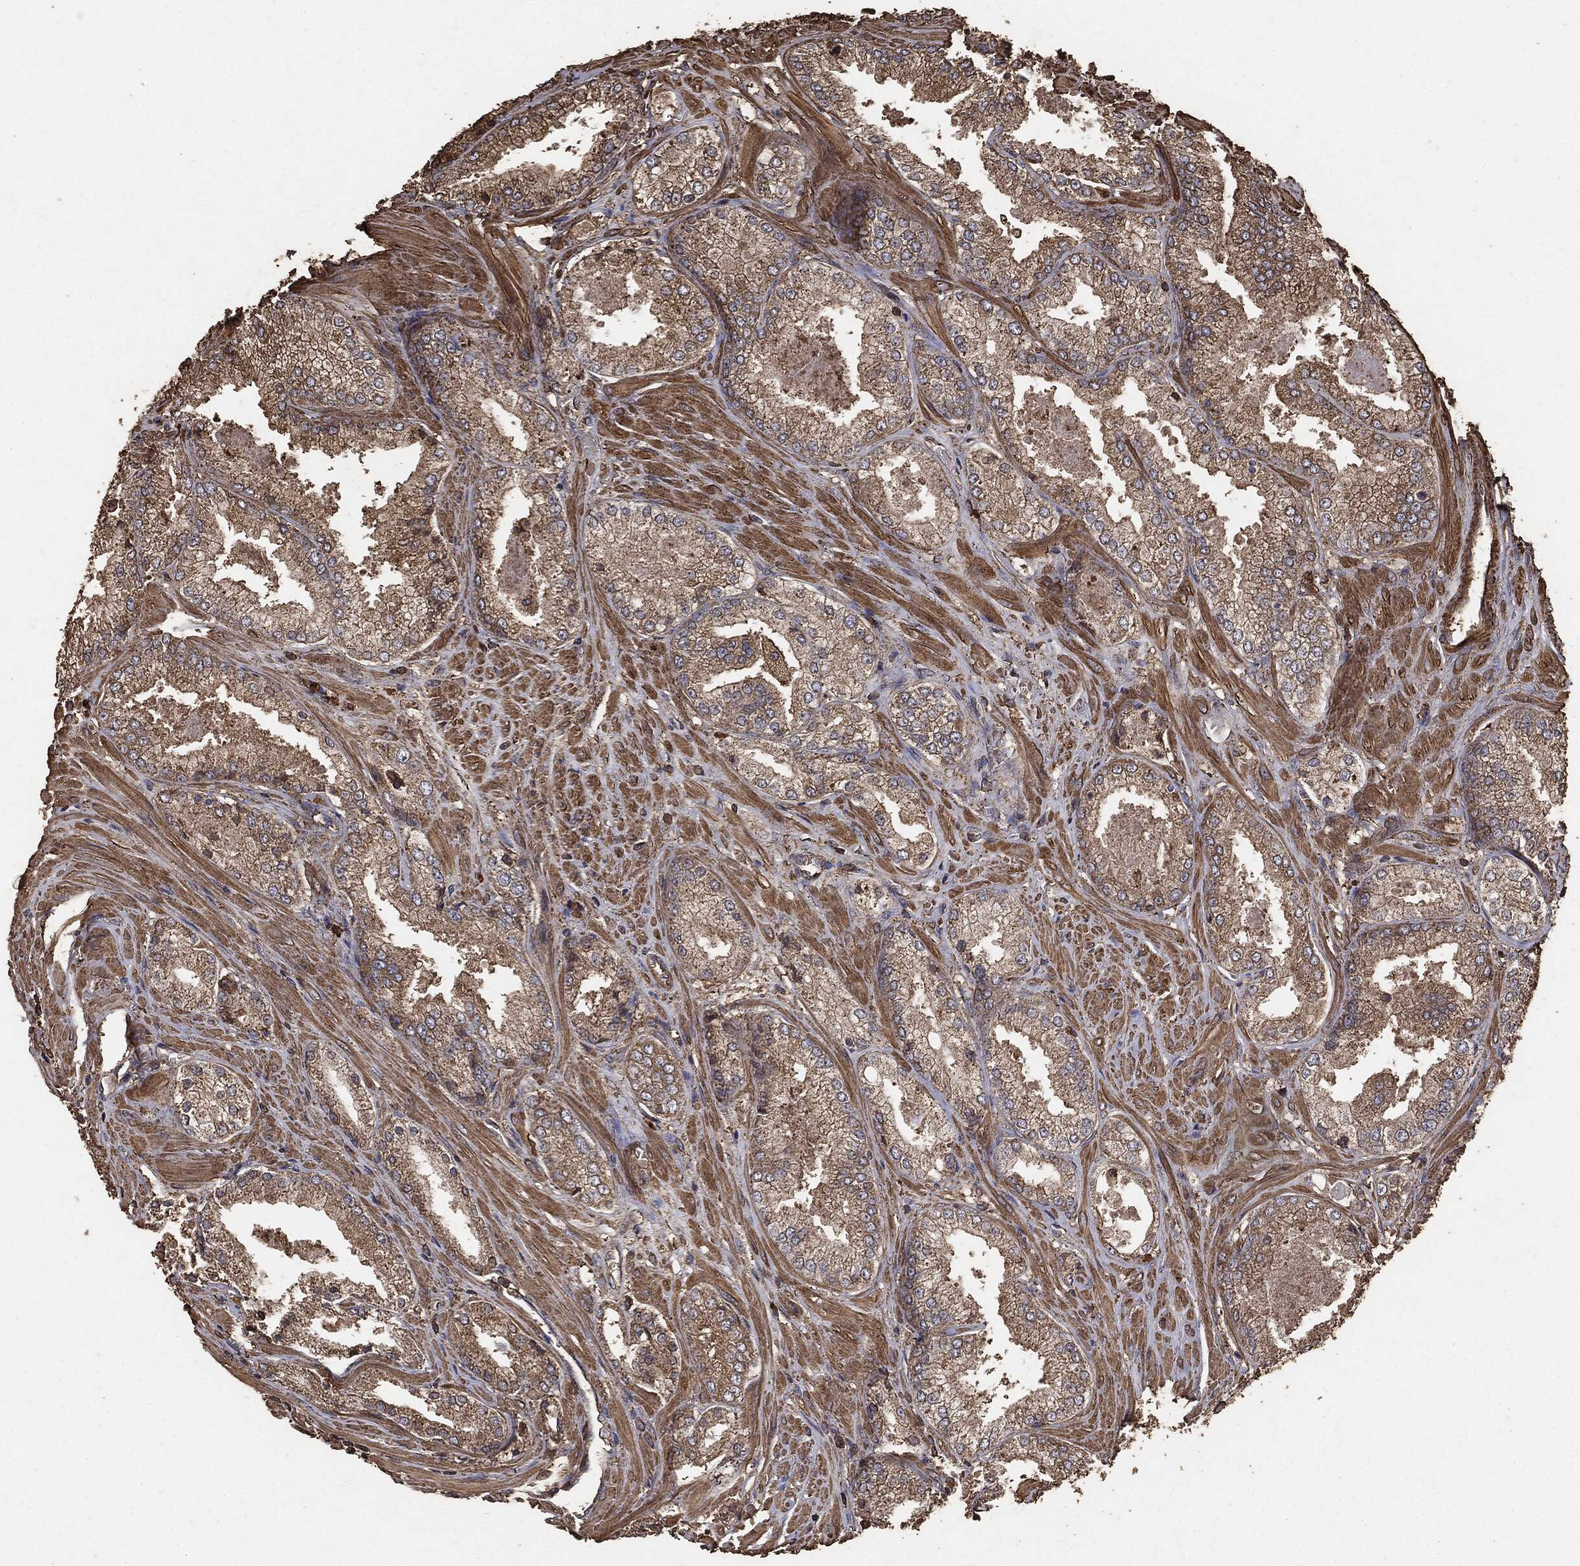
{"staining": {"intensity": "weak", "quantity": ">75%", "location": "cytoplasmic/membranous"}, "tissue": "prostate cancer", "cell_type": "Tumor cells", "image_type": "cancer", "snomed": [{"axis": "morphology", "description": "Adenocarcinoma, Low grade"}, {"axis": "topography", "description": "Prostate"}], "caption": "DAB (3,3'-diaminobenzidine) immunohistochemical staining of prostate cancer reveals weak cytoplasmic/membranous protein positivity in approximately >75% of tumor cells.", "gene": "MTOR", "patient": {"sex": "male", "age": 68}}